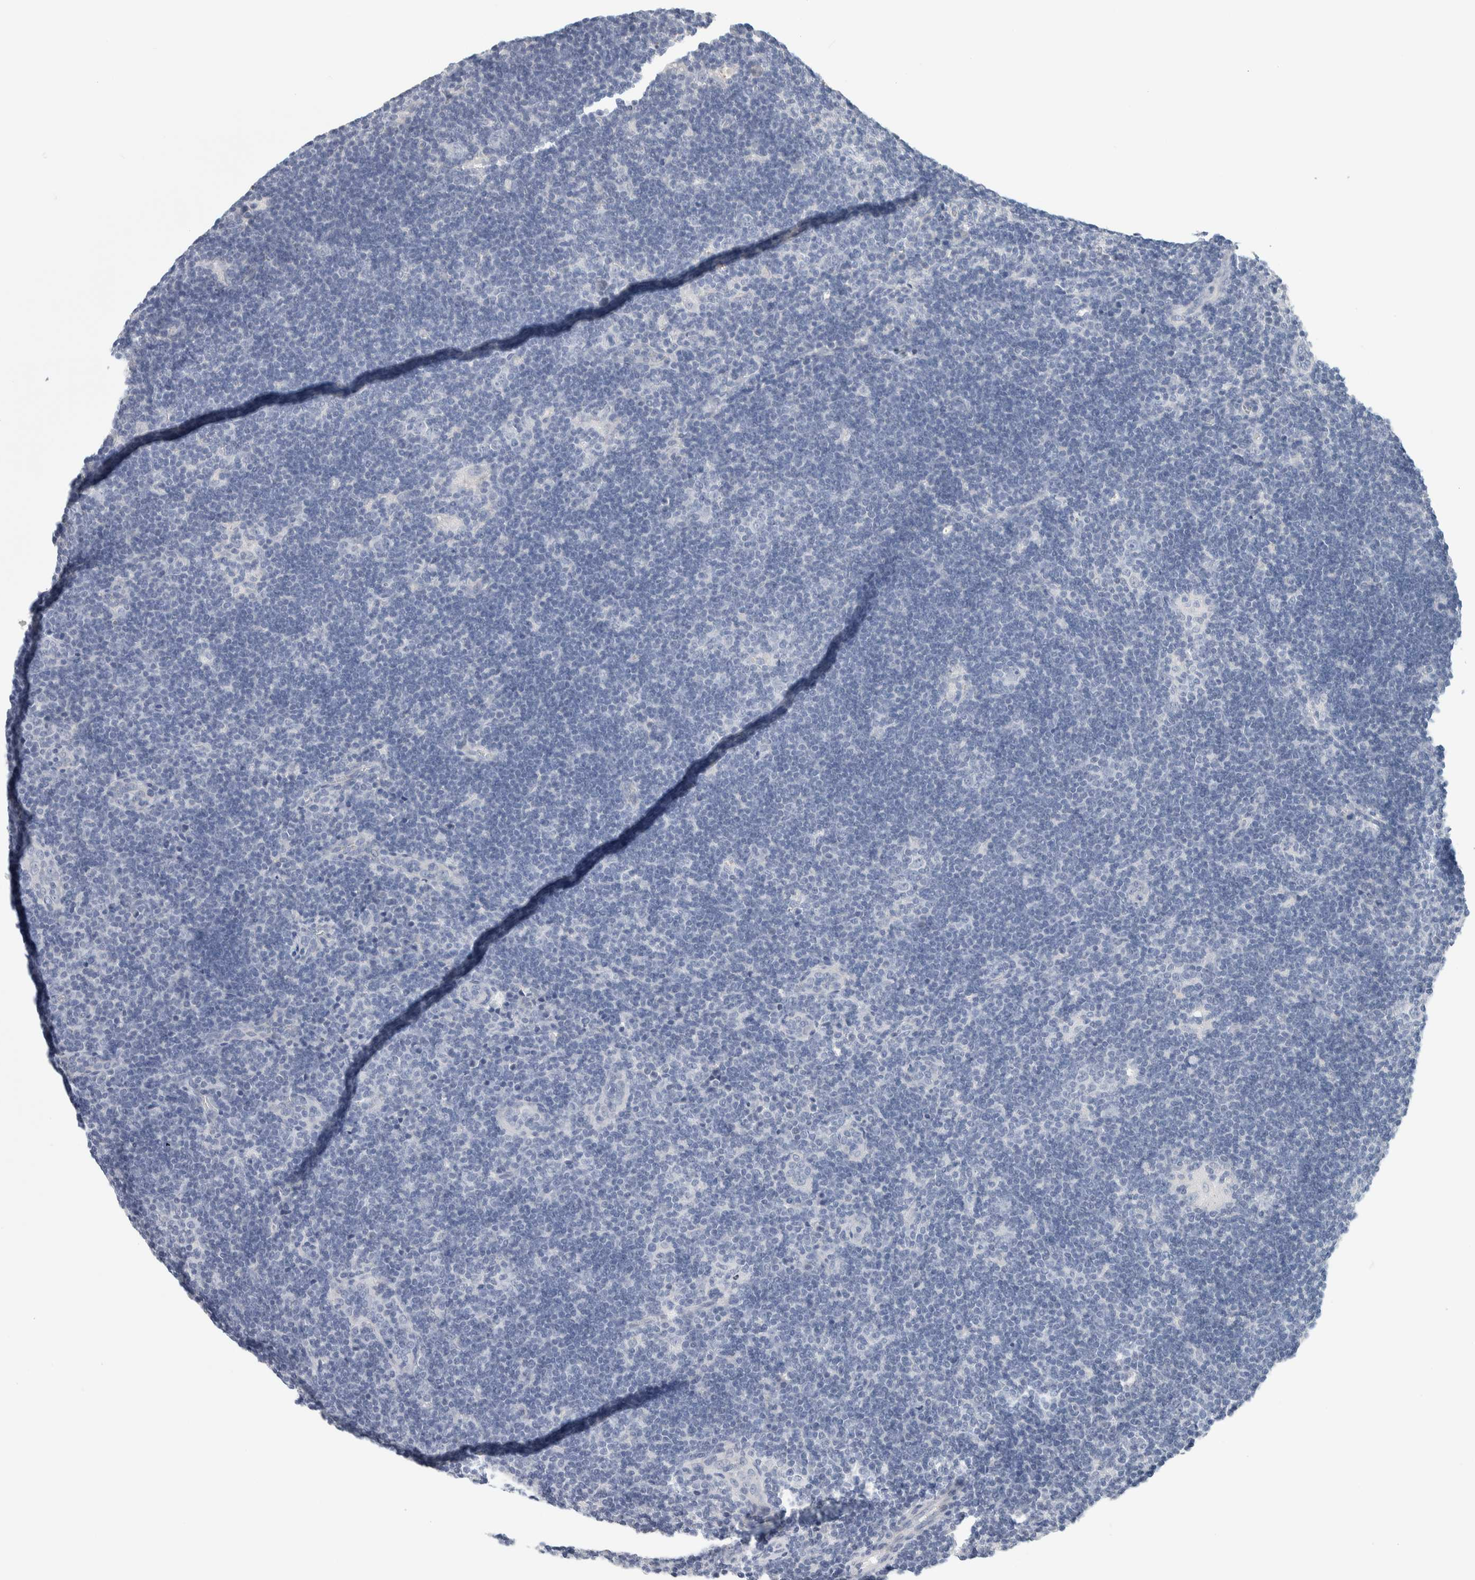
{"staining": {"intensity": "negative", "quantity": "none", "location": "none"}, "tissue": "lymphoma", "cell_type": "Tumor cells", "image_type": "cancer", "snomed": [{"axis": "morphology", "description": "Hodgkin's disease, NOS"}, {"axis": "topography", "description": "Lymph node"}], "caption": "Immunohistochemistry of lymphoma exhibits no positivity in tumor cells.", "gene": "SCN2A", "patient": {"sex": "female", "age": 57}}